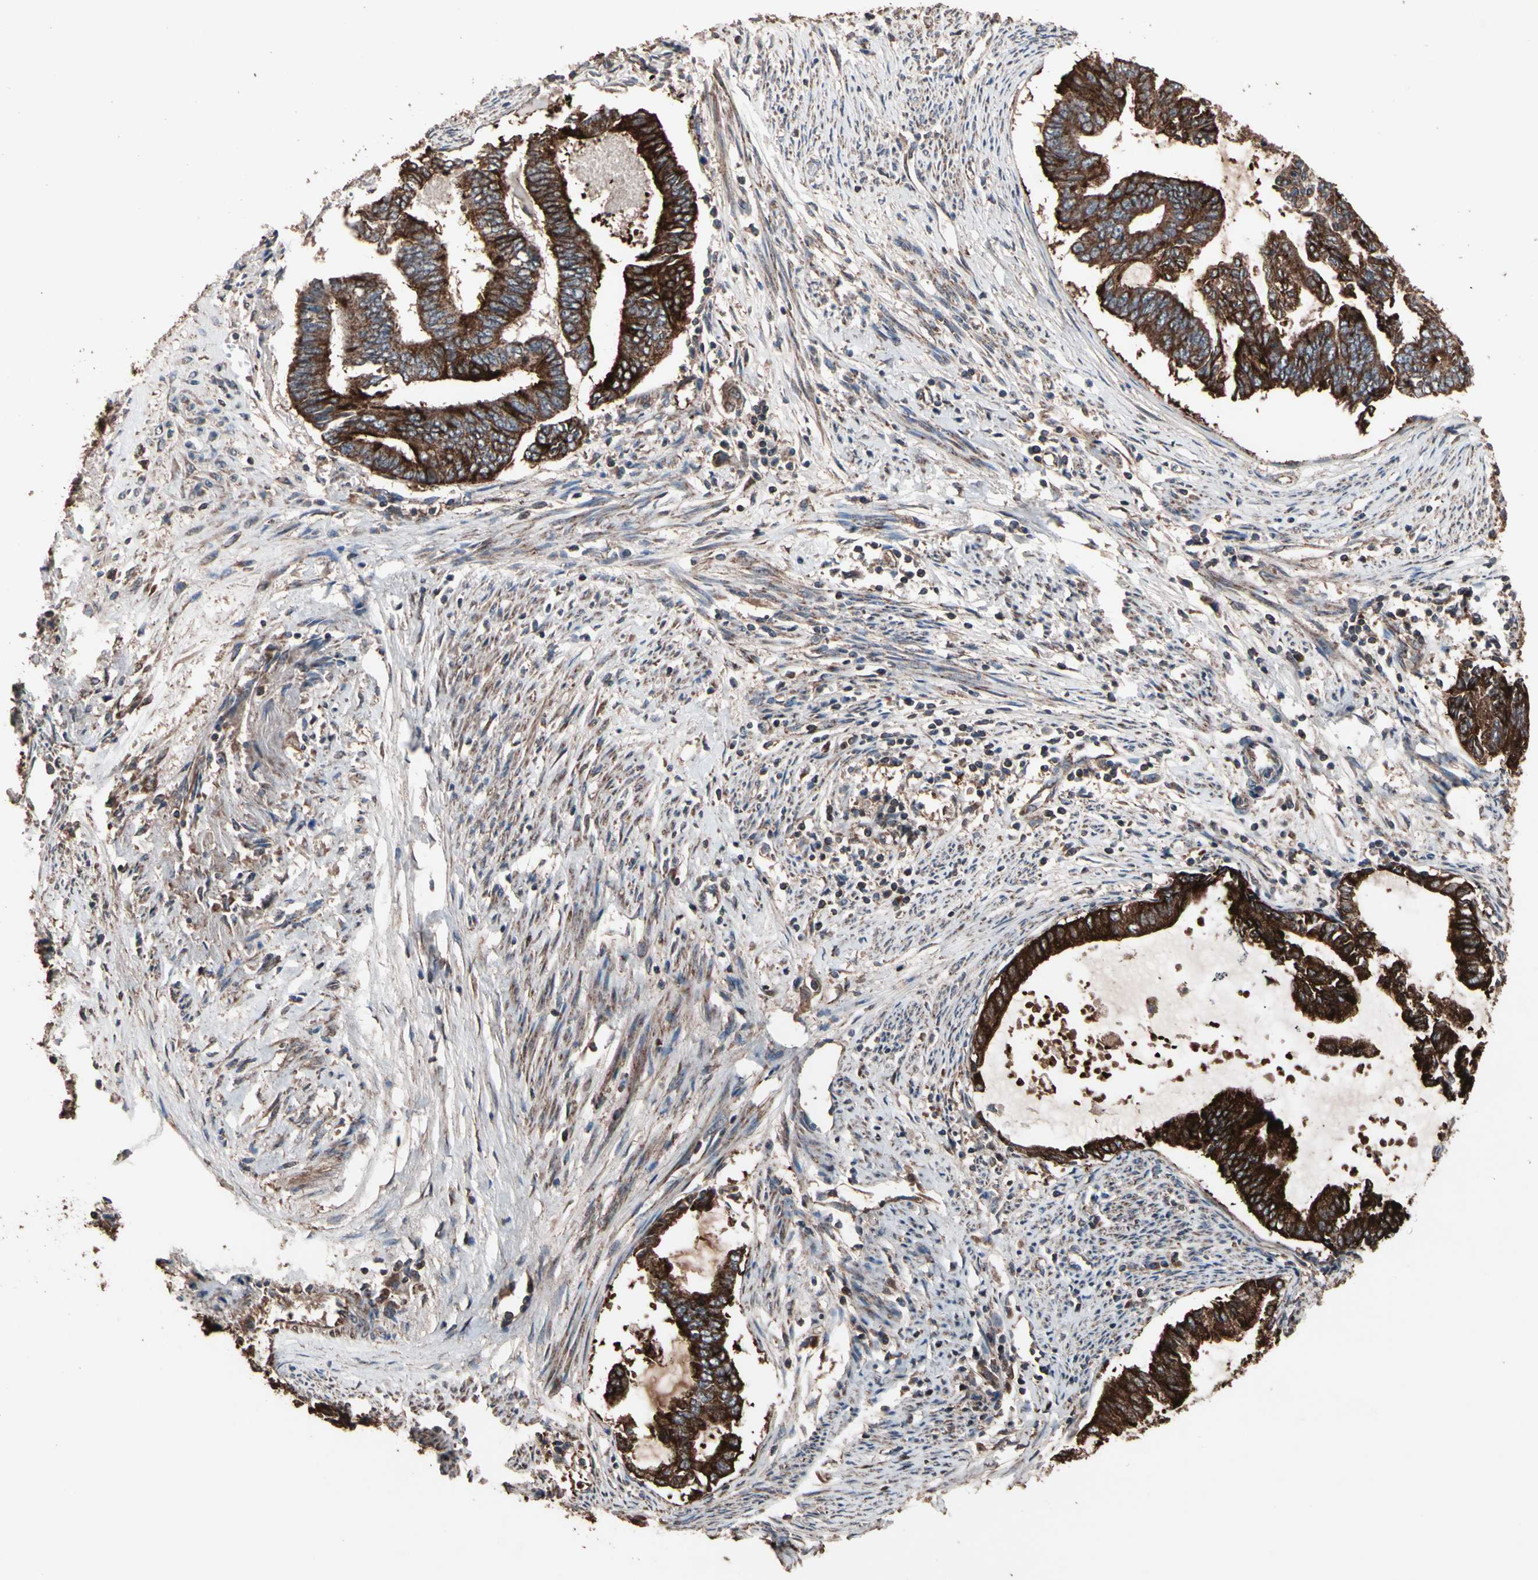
{"staining": {"intensity": "strong", "quantity": ">75%", "location": "cytoplasmic/membranous"}, "tissue": "endometrial cancer", "cell_type": "Tumor cells", "image_type": "cancer", "snomed": [{"axis": "morphology", "description": "Adenocarcinoma, NOS"}, {"axis": "topography", "description": "Endometrium"}], "caption": "Endometrial cancer (adenocarcinoma) was stained to show a protein in brown. There is high levels of strong cytoplasmic/membranous expression in about >75% of tumor cells.", "gene": "MRPL2", "patient": {"sex": "female", "age": 86}}